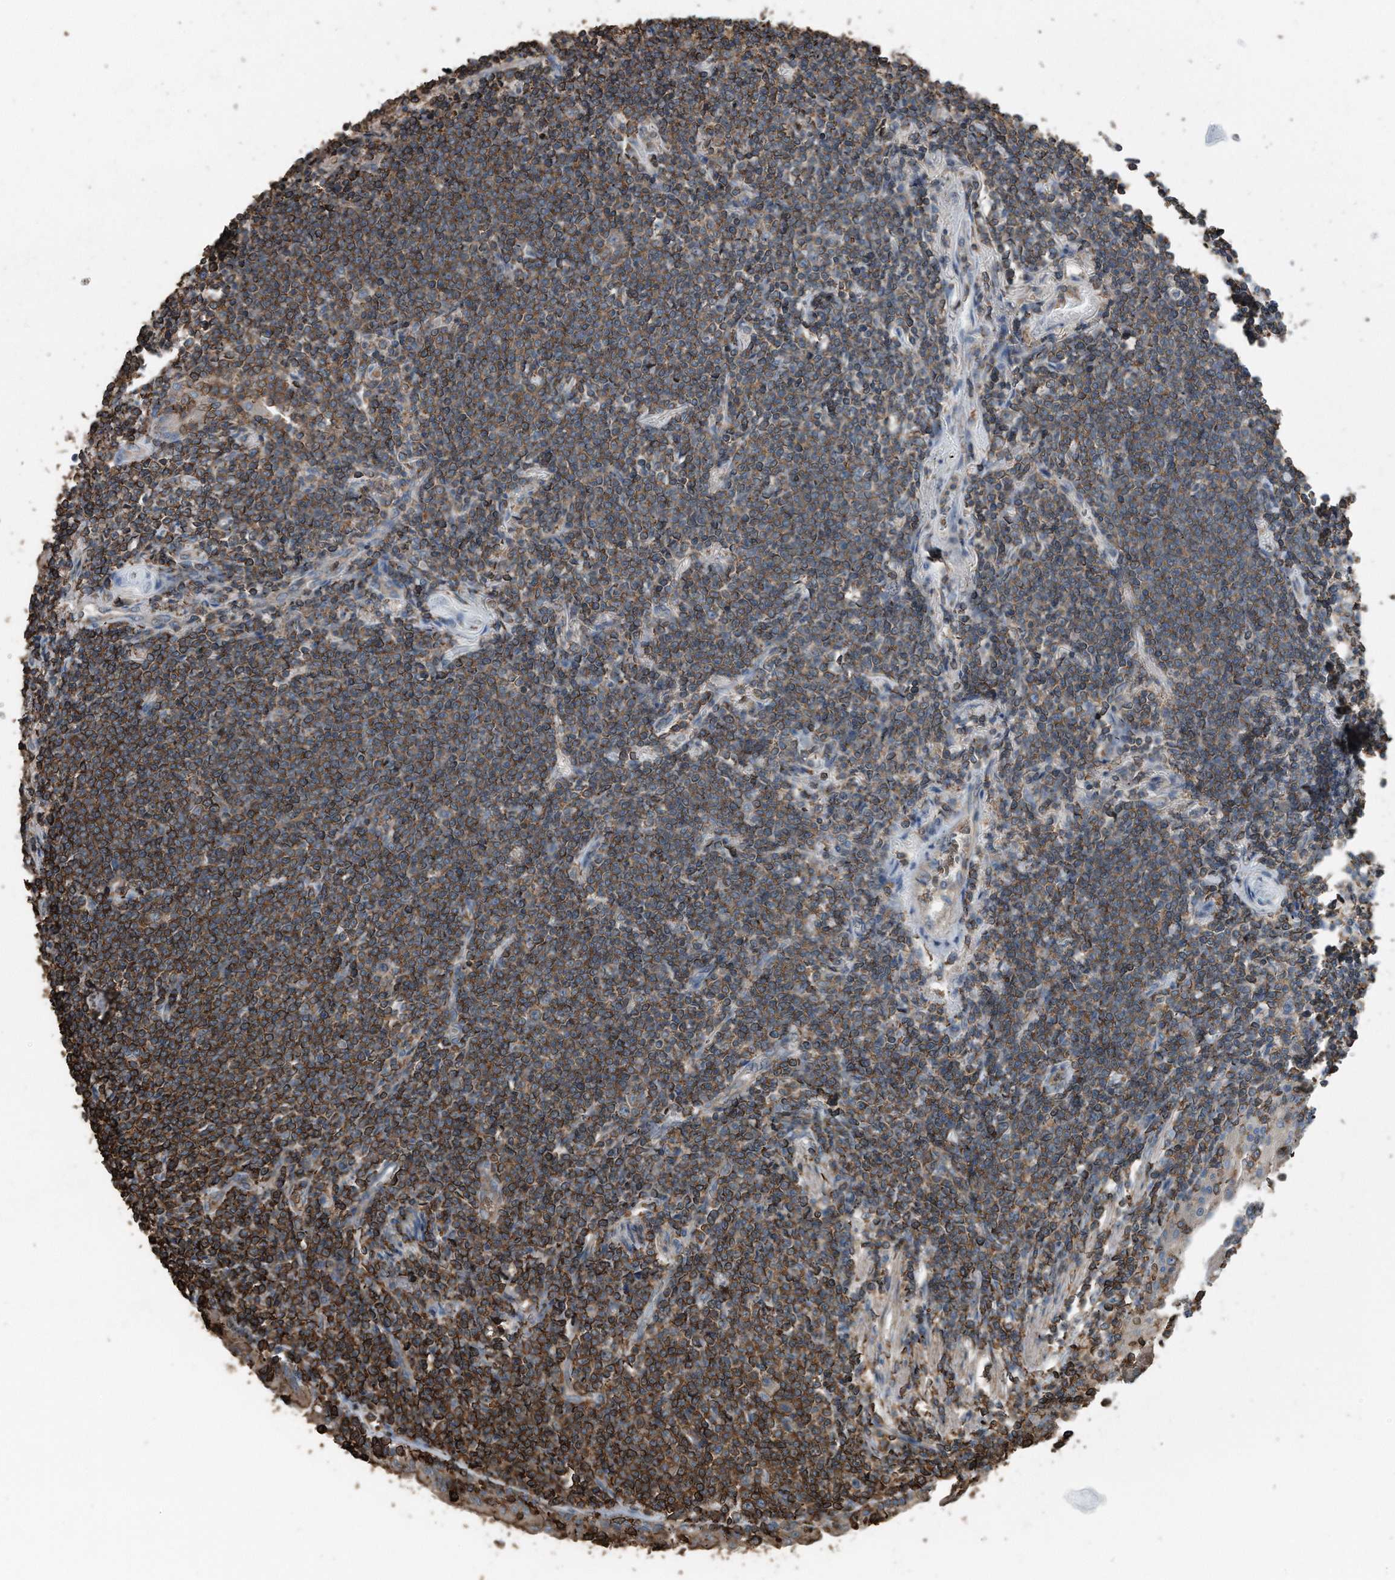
{"staining": {"intensity": "moderate", "quantity": ">75%", "location": "cytoplasmic/membranous"}, "tissue": "lymphoma", "cell_type": "Tumor cells", "image_type": "cancer", "snomed": [{"axis": "morphology", "description": "Malignant lymphoma, non-Hodgkin's type, Low grade"}, {"axis": "topography", "description": "Lung"}], "caption": "Lymphoma stained for a protein demonstrates moderate cytoplasmic/membranous positivity in tumor cells. (brown staining indicates protein expression, while blue staining denotes nuclei).", "gene": "RSPO3", "patient": {"sex": "female", "age": 71}}